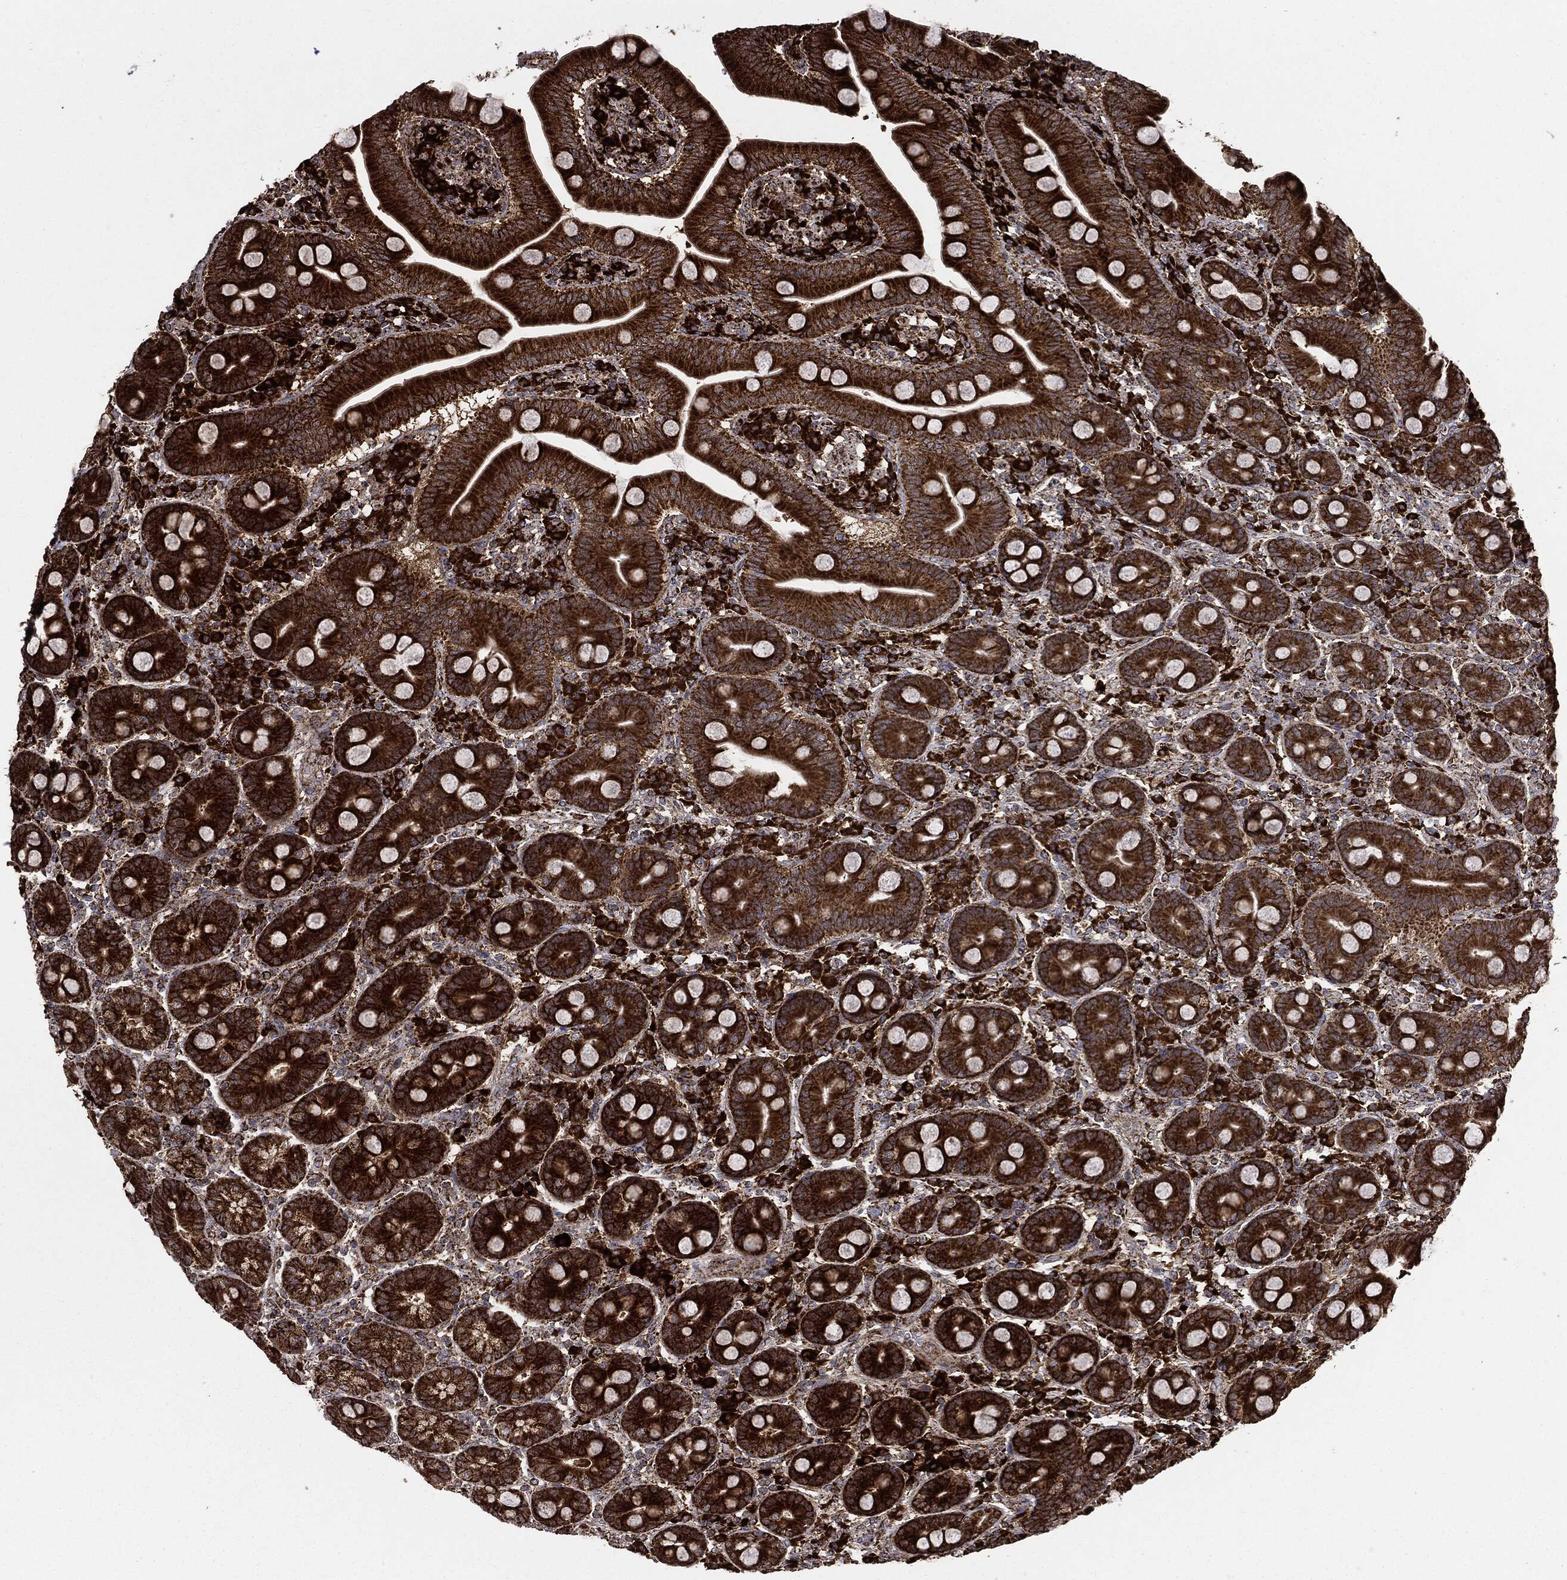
{"staining": {"intensity": "strong", "quantity": ">75%", "location": "cytoplasmic/membranous"}, "tissue": "duodenum", "cell_type": "Glandular cells", "image_type": "normal", "snomed": [{"axis": "morphology", "description": "Normal tissue, NOS"}, {"axis": "topography", "description": "Duodenum"}], "caption": "Glandular cells show high levels of strong cytoplasmic/membranous staining in approximately >75% of cells in benign human duodenum.", "gene": "MAP2K1", "patient": {"sex": "male", "age": 59}}